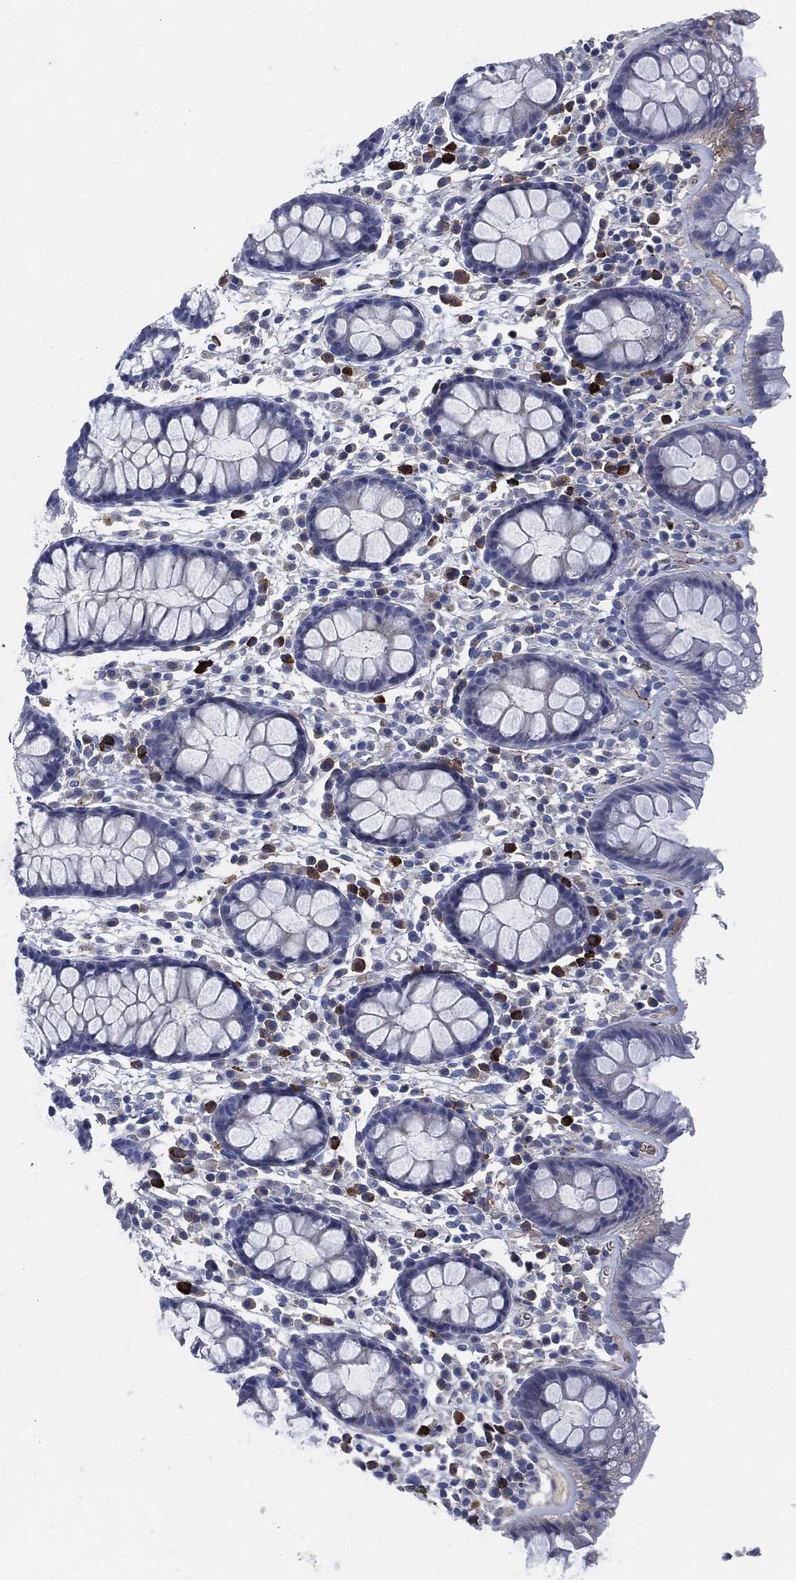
{"staining": {"intensity": "negative", "quantity": "none", "location": "none"}, "tissue": "colon", "cell_type": "Endothelial cells", "image_type": "normal", "snomed": [{"axis": "morphology", "description": "Normal tissue, NOS"}, {"axis": "topography", "description": "Colon"}], "caption": "High magnification brightfield microscopy of benign colon stained with DAB (3,3'-diaminobenzidine) (brown) and counterstained with hematoxylin (blue): endothelial cells show no significant positivity. (DAB IHC visualized using brightfield microscopy, high magnification).", "gene": "CD27", "patient": {"sex": "male", "age": 76}}